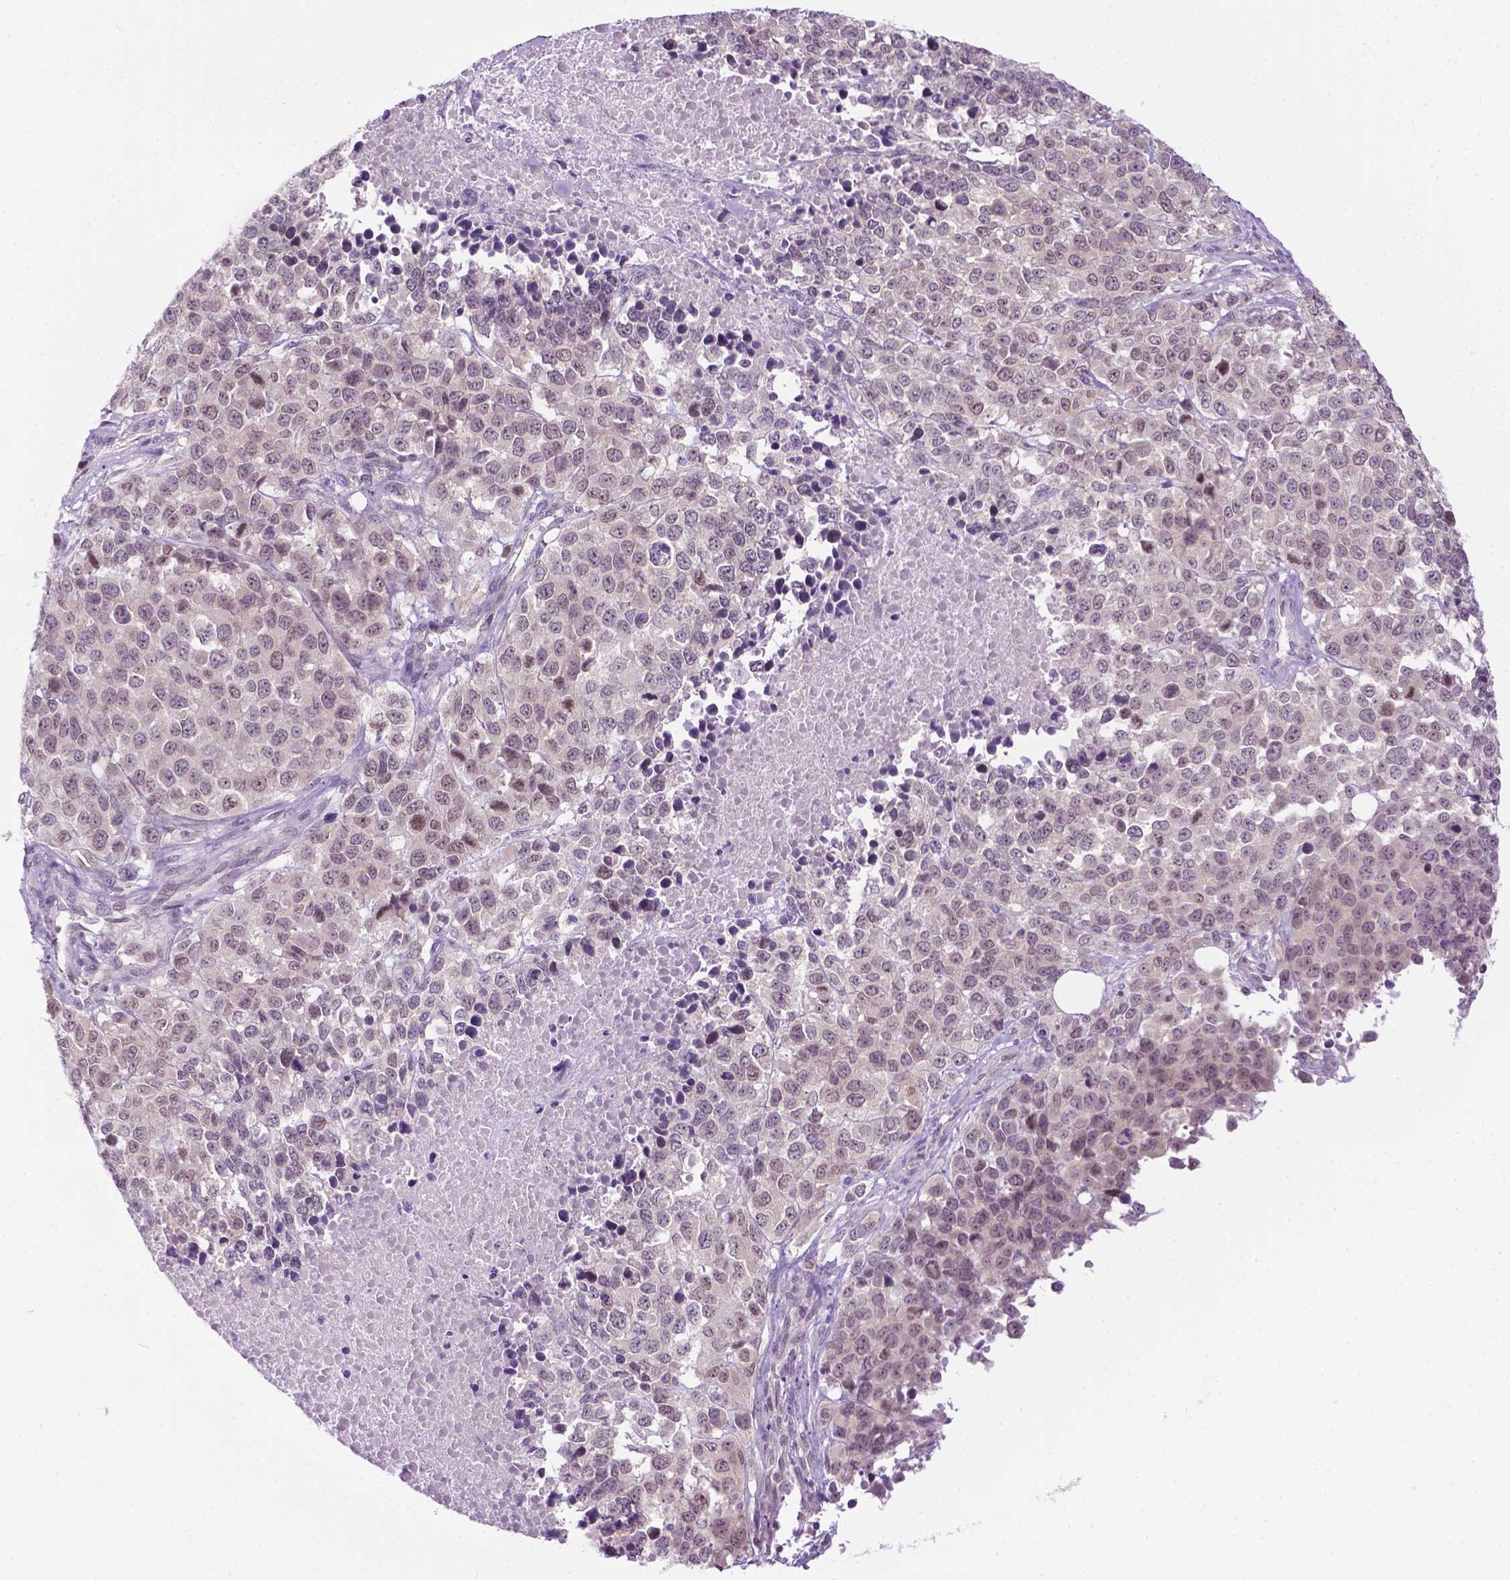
{"staining": {"intensity": "weak", "quantity": "25%-75%", "location": "nuclear"}, "tissue": "melanoma", "cell_type": "Tumor cells", "image_type": "cancer", "snomed": [{"axis": "morphology", "description": "Malignant melanoma, Metastatic site"}, {"axis": "topography", "description": "Skin"}], "caption": "A brown stain labels weak nuclear positivity of a protein in human malignant melanoma (metastatic site) tumor cells. The protein is shown in brown color, while the nuclei are stained blue.", "gene": "DENND4A", "patient": {"sex": "male", "age": 84}}